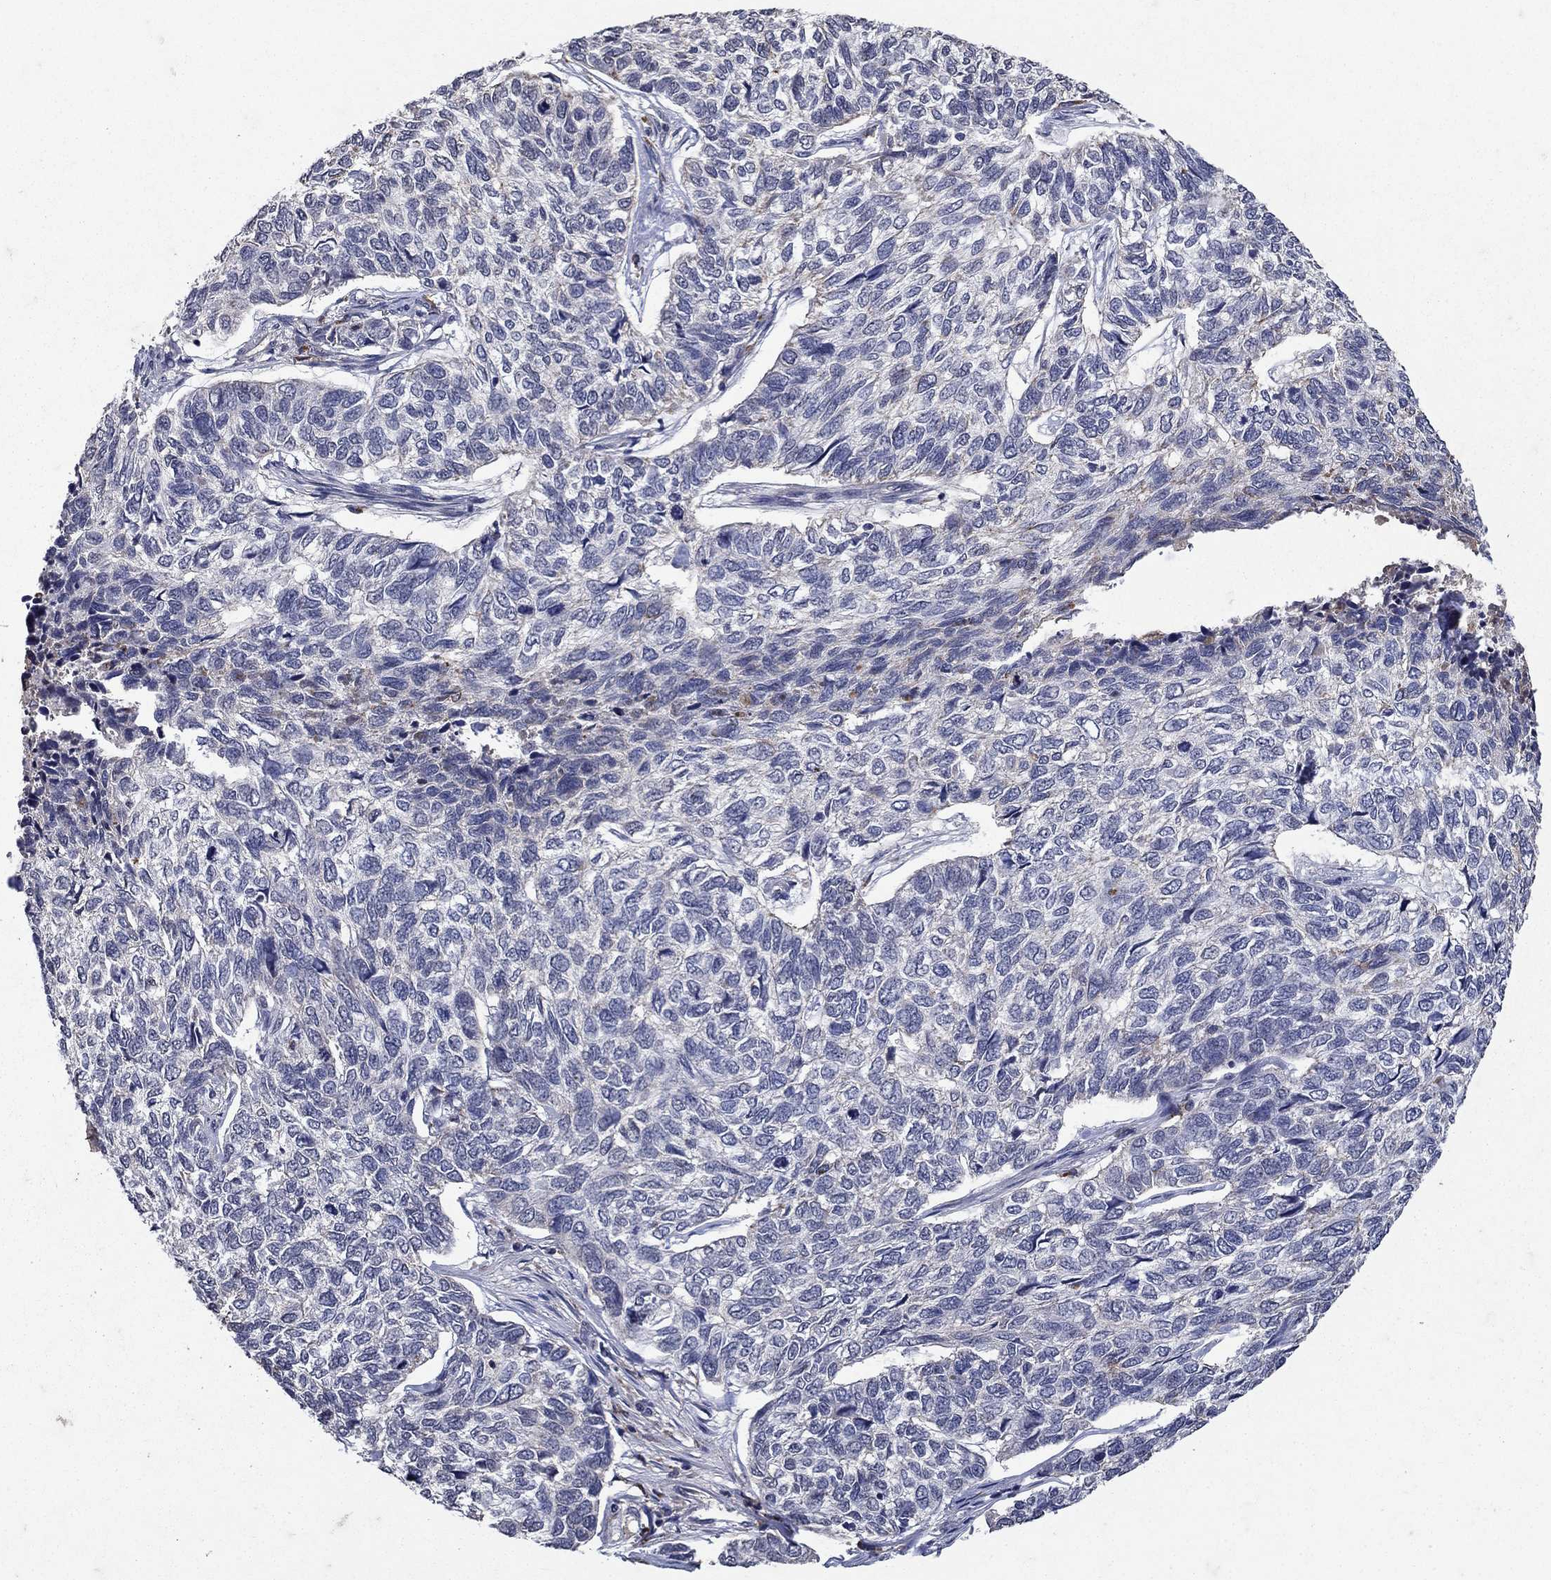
{"staining": {"intensity": "negative", "quantity": "none", "location": "none"}, "tissue": "skin cancer", "cell_type": "Tumor cells", "image_type": "cancer", "snomed": [{"axis": "morphology", "description": "Basal cell carcinoma"}, {"axis": "topography", "description": "Skin"}], "caption": "DAB immunohistochemical staining of human skin cancer (basal cell carcinoma) demonstrates no significant positivity in tumor cells.", "gene": "NPC2", "patient": {"sex": "female", "age": 65}}